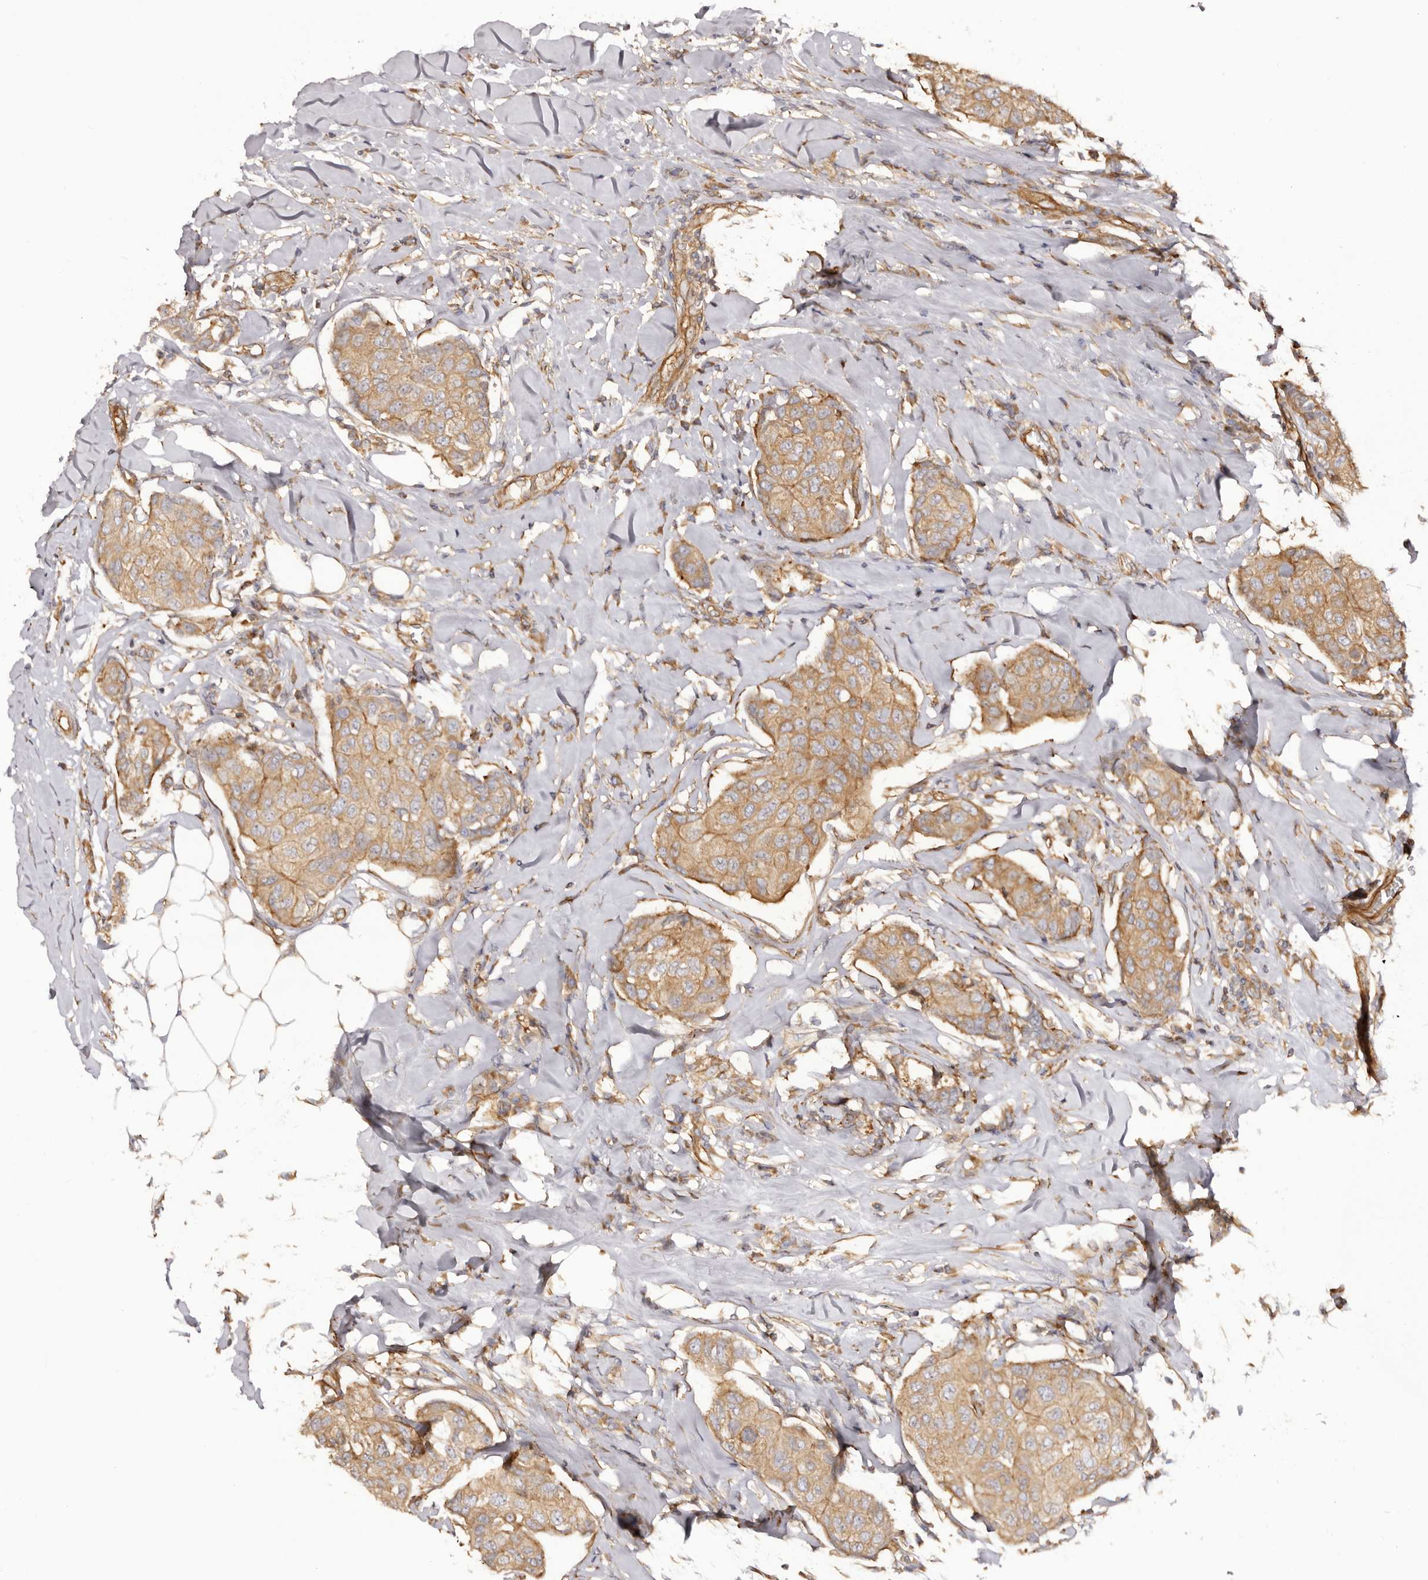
{"staining": {"intensity": "weak", "quantity": ">75%", "location": "cytoplasmic/membranous"}, "tissue": "breast cancer", "cell_type": "Tumor cells", "image_type": "cancer", "snomed": [{"axis": "morphology", "description": "Duct carcinoma"}, {"axis": "topography", "description": "Breast"}], "caption": "Immunohistochemistry (IHC) image of human breast cancer (invasive ductal carcinoma) stained for a protein (brown), which reveals low levels of weak cytoplasmic/membranous staining in about >75% of tumor cells.", "gene": "RPS6", "patient": {"sex": "female", "age": 80}}